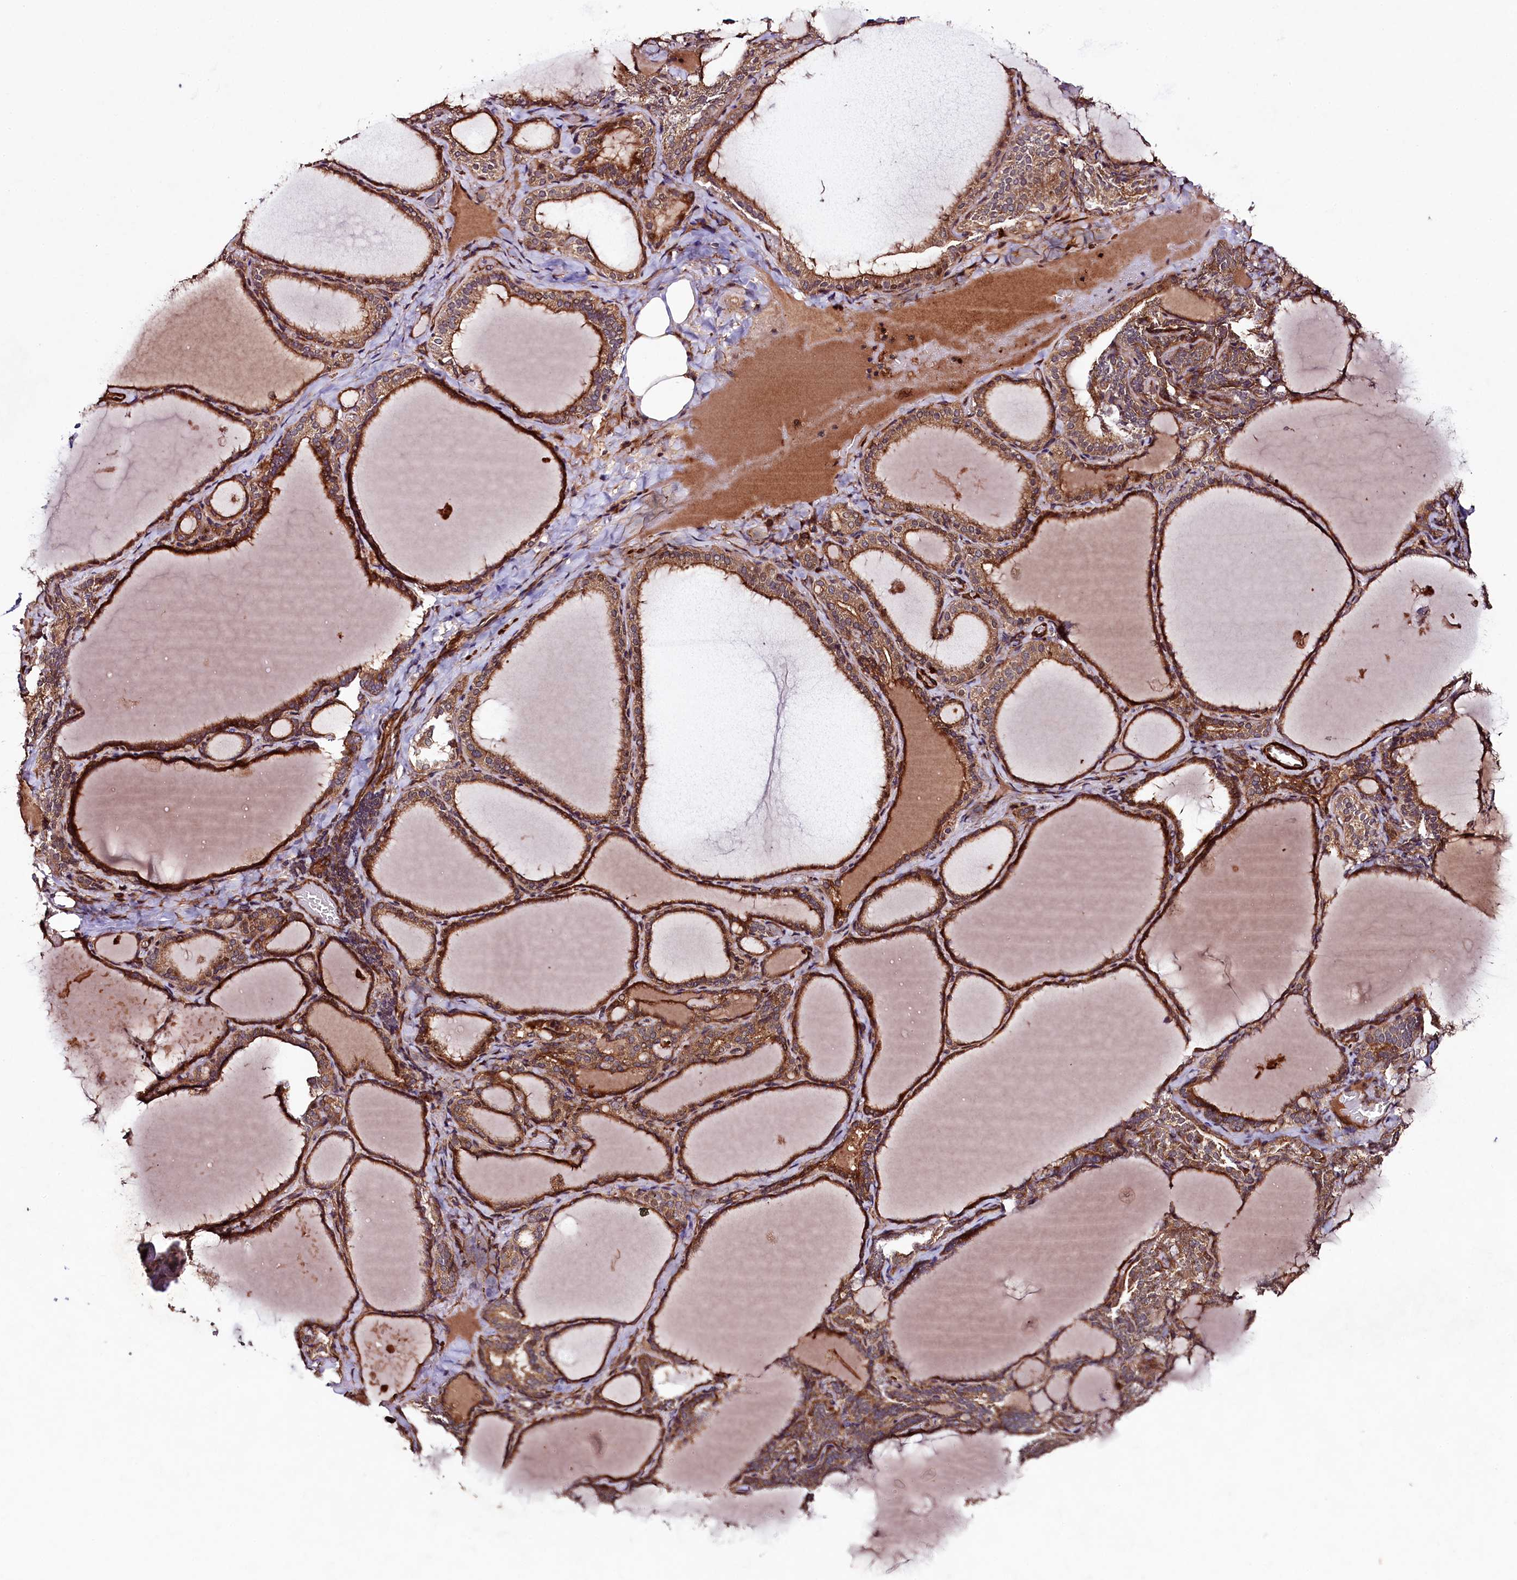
{"staining": {"intensity": "strong", "quantity": ">75%", "location": "cytoplasmic/membranous"}, "tissue": "thyroid gland", "cell_type": "Glandular cells", "image_type": "normal", "snomed": [{"axis": "morphology", "description": "Normal tissue, NOS"}, {"axis": "topography", "description": "Thyroid gland"}], "caption": "Immunohistochemistry image of unremarkable thyroid gland stained for a protein (brown), which demonstrates high levels of strong cytoplasmic/membranous staining in about >75% of glandular cells.", "gene": "CCDC102A", "patient": {"sex": "female", "age": 39}}